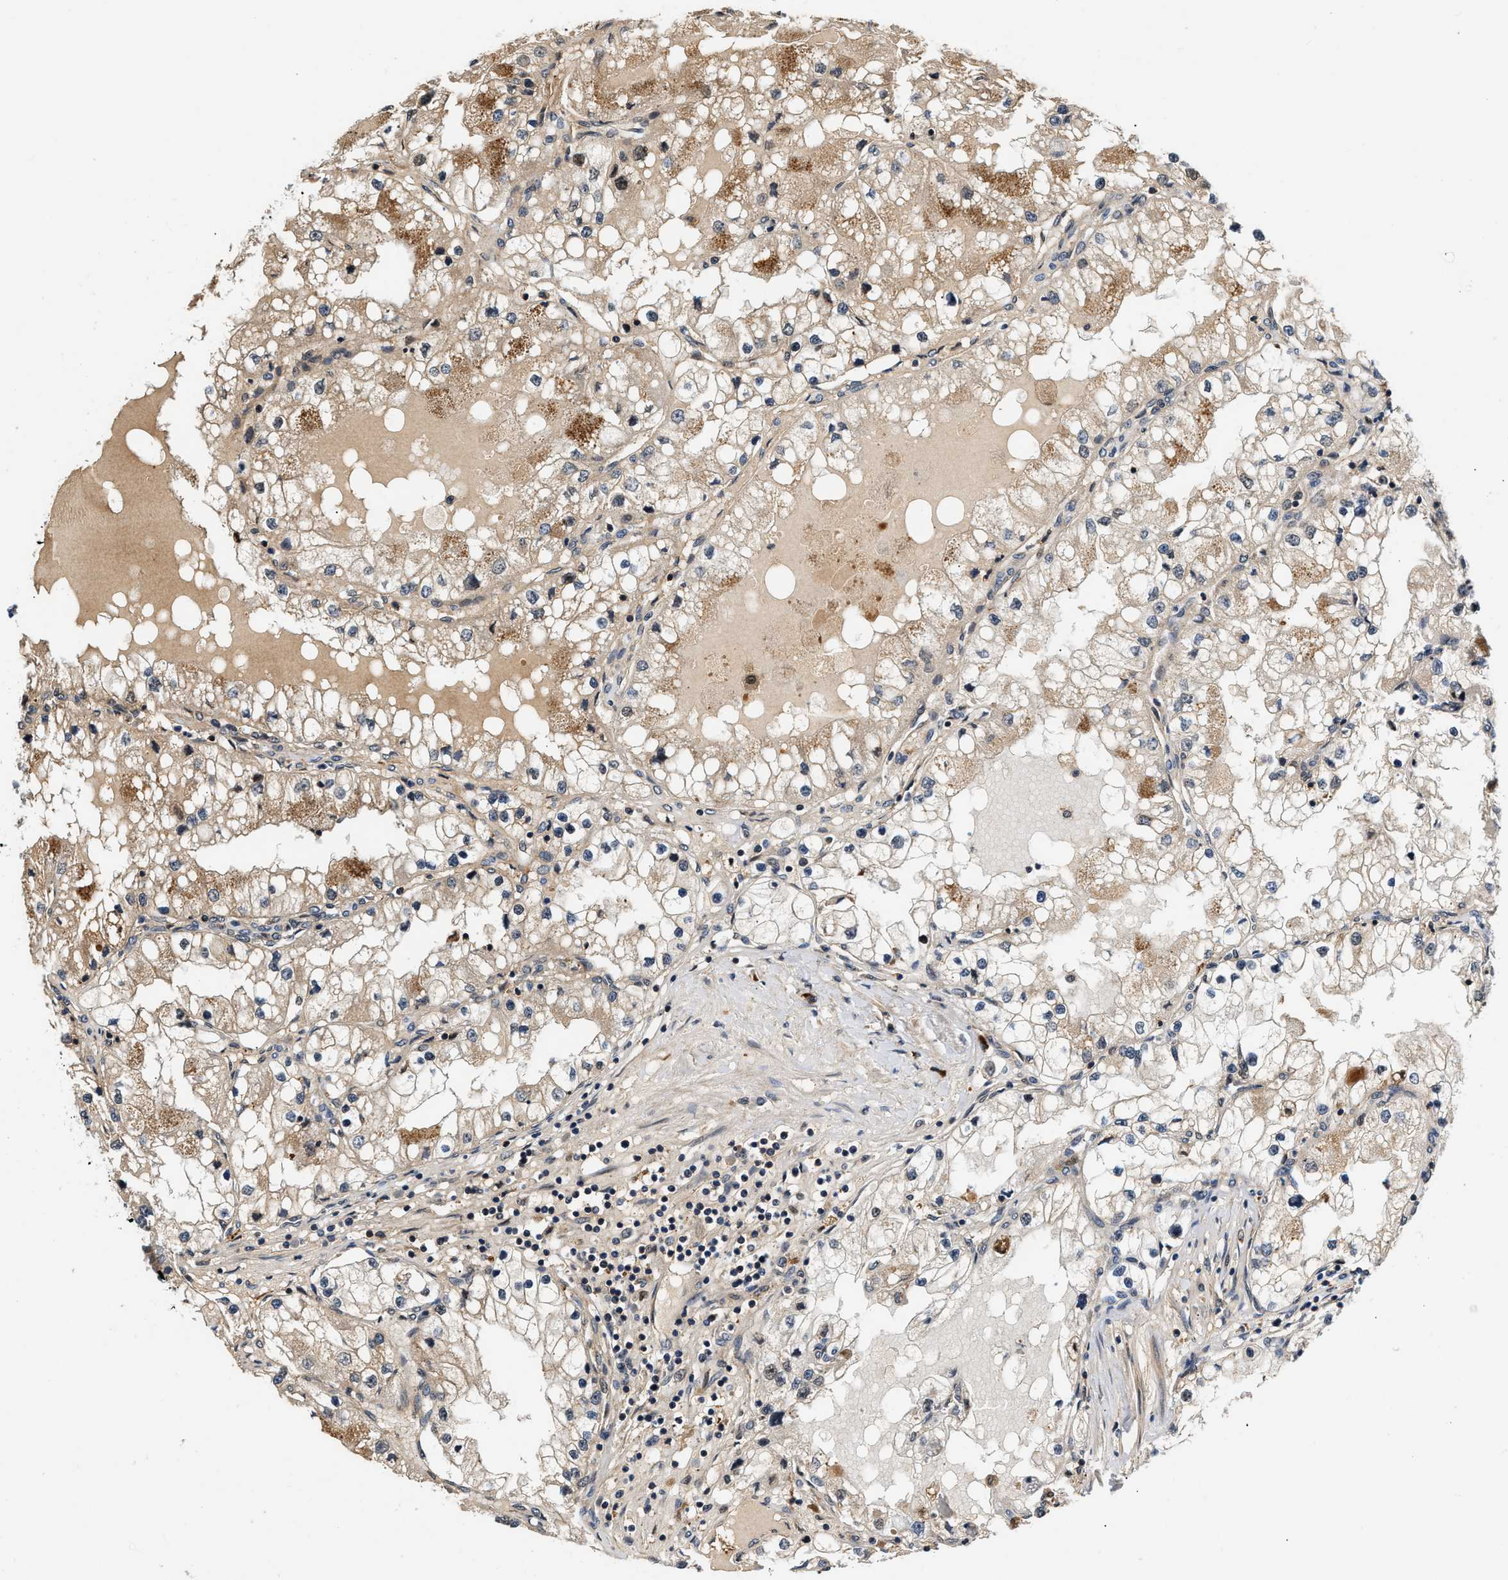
{"staining": {"intensity": "moderate", "quantity": "<25%", "location": "cytoplasmic/membranous"}, "tissue": "renal cancer", "cell_type": "Tumor cells", "image_type": "cancer", "snomed": [{"axis": "morphology", "description": "Adenocarcinoma, NOS"}, {"axis": "topography", "description": "Kidney"}], "caption": "Immunohistochemistry staining of renal cancer, which demonstrates low levels of moderate cytoplasmic/membranous positivity in about <25% of tumor cells indicating moderate cytoplasmic/membranous protein positivity. The staining was performed using DAB (3,3'-diaminobenzidine) (brown) for protein detection and nuclei were counterstained in hematoxylin (blue).", "gene": "TUT7", "patient": {"sex": "male", "age": 68}}